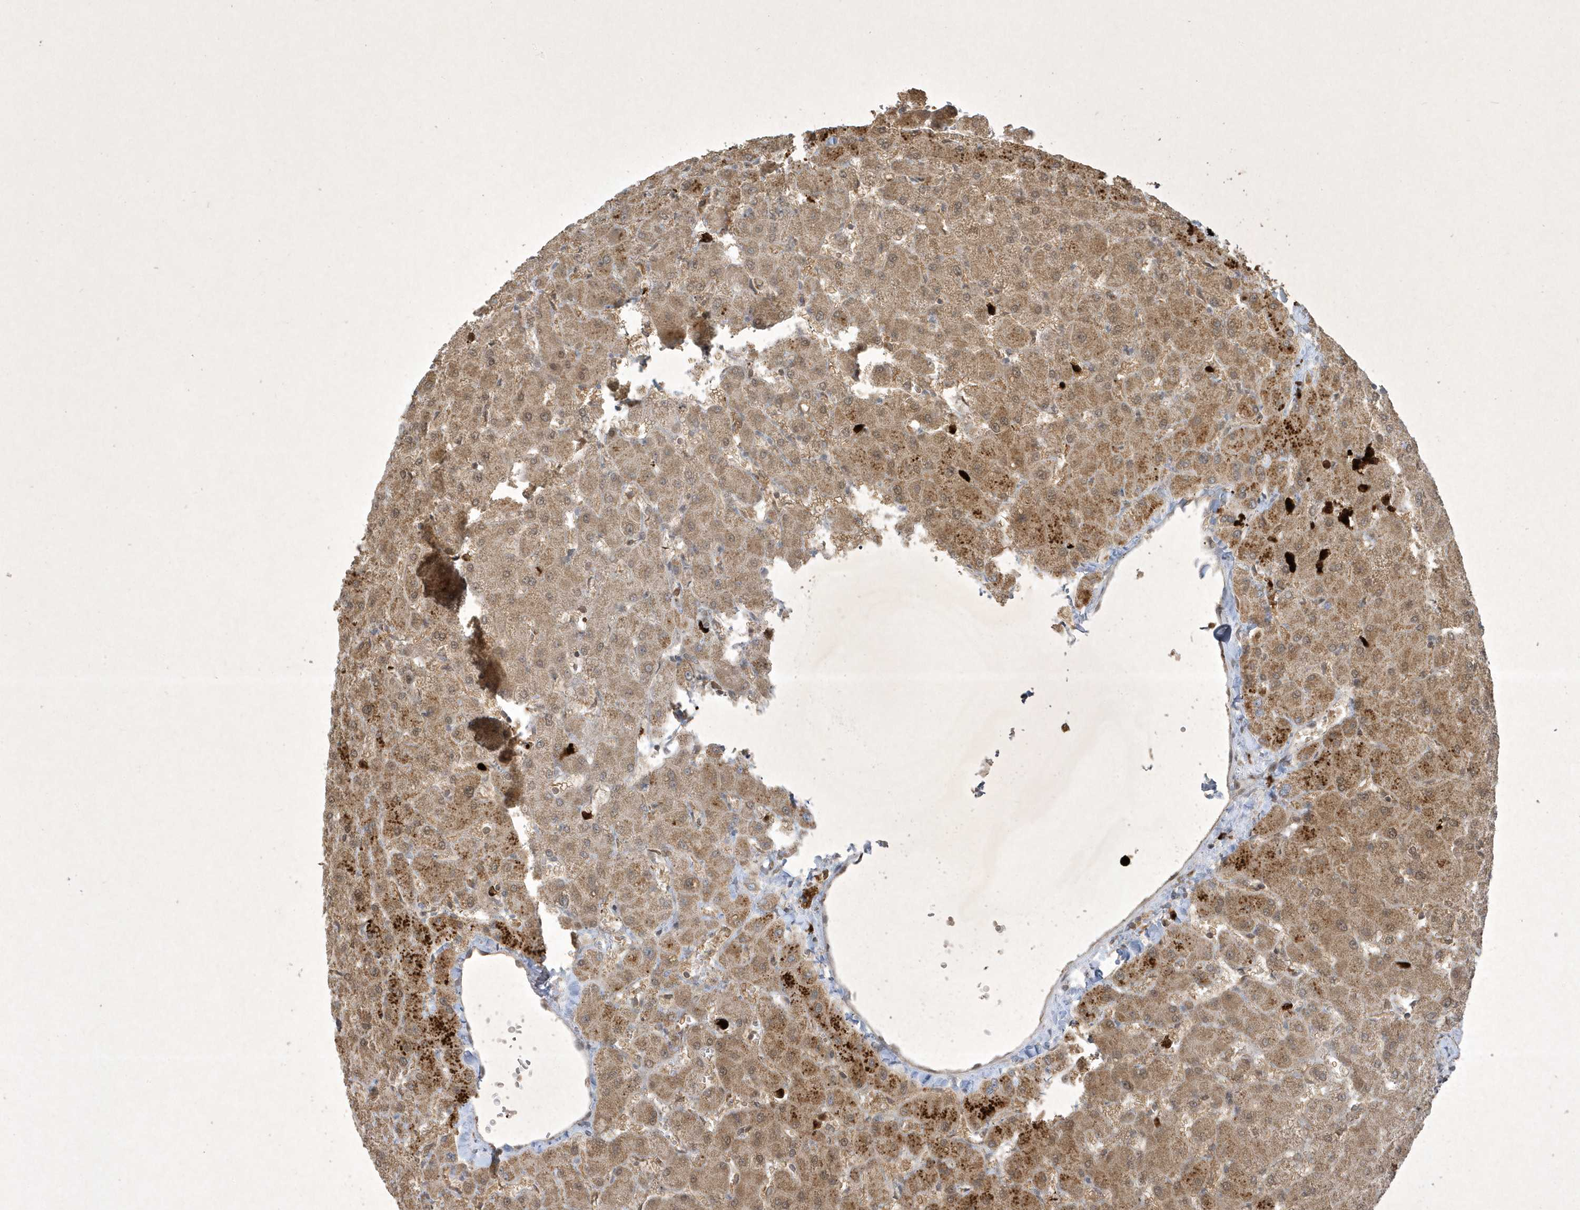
{"staining": {"intensity": "weak", "quantity": ">75%", "location": "cytoplasmic/membranous"}, "tissue": "liver", "cell_type": "Cholangiocytes", "image_type": "normal", "snomed": [{"axis": "morphology", "description": "Normal tissue, NOS"}, {"axis": "topography", "description": "Liver"}], "caption": "Approximately >75% of cholangiocytes in benign human liver demonstrate weak cytoplasmic/membranous protein positivity as visualized by brown immunohistochemical staining.", "gene": "ZNF213", "patient": {"sex": "female", "age": 63}}